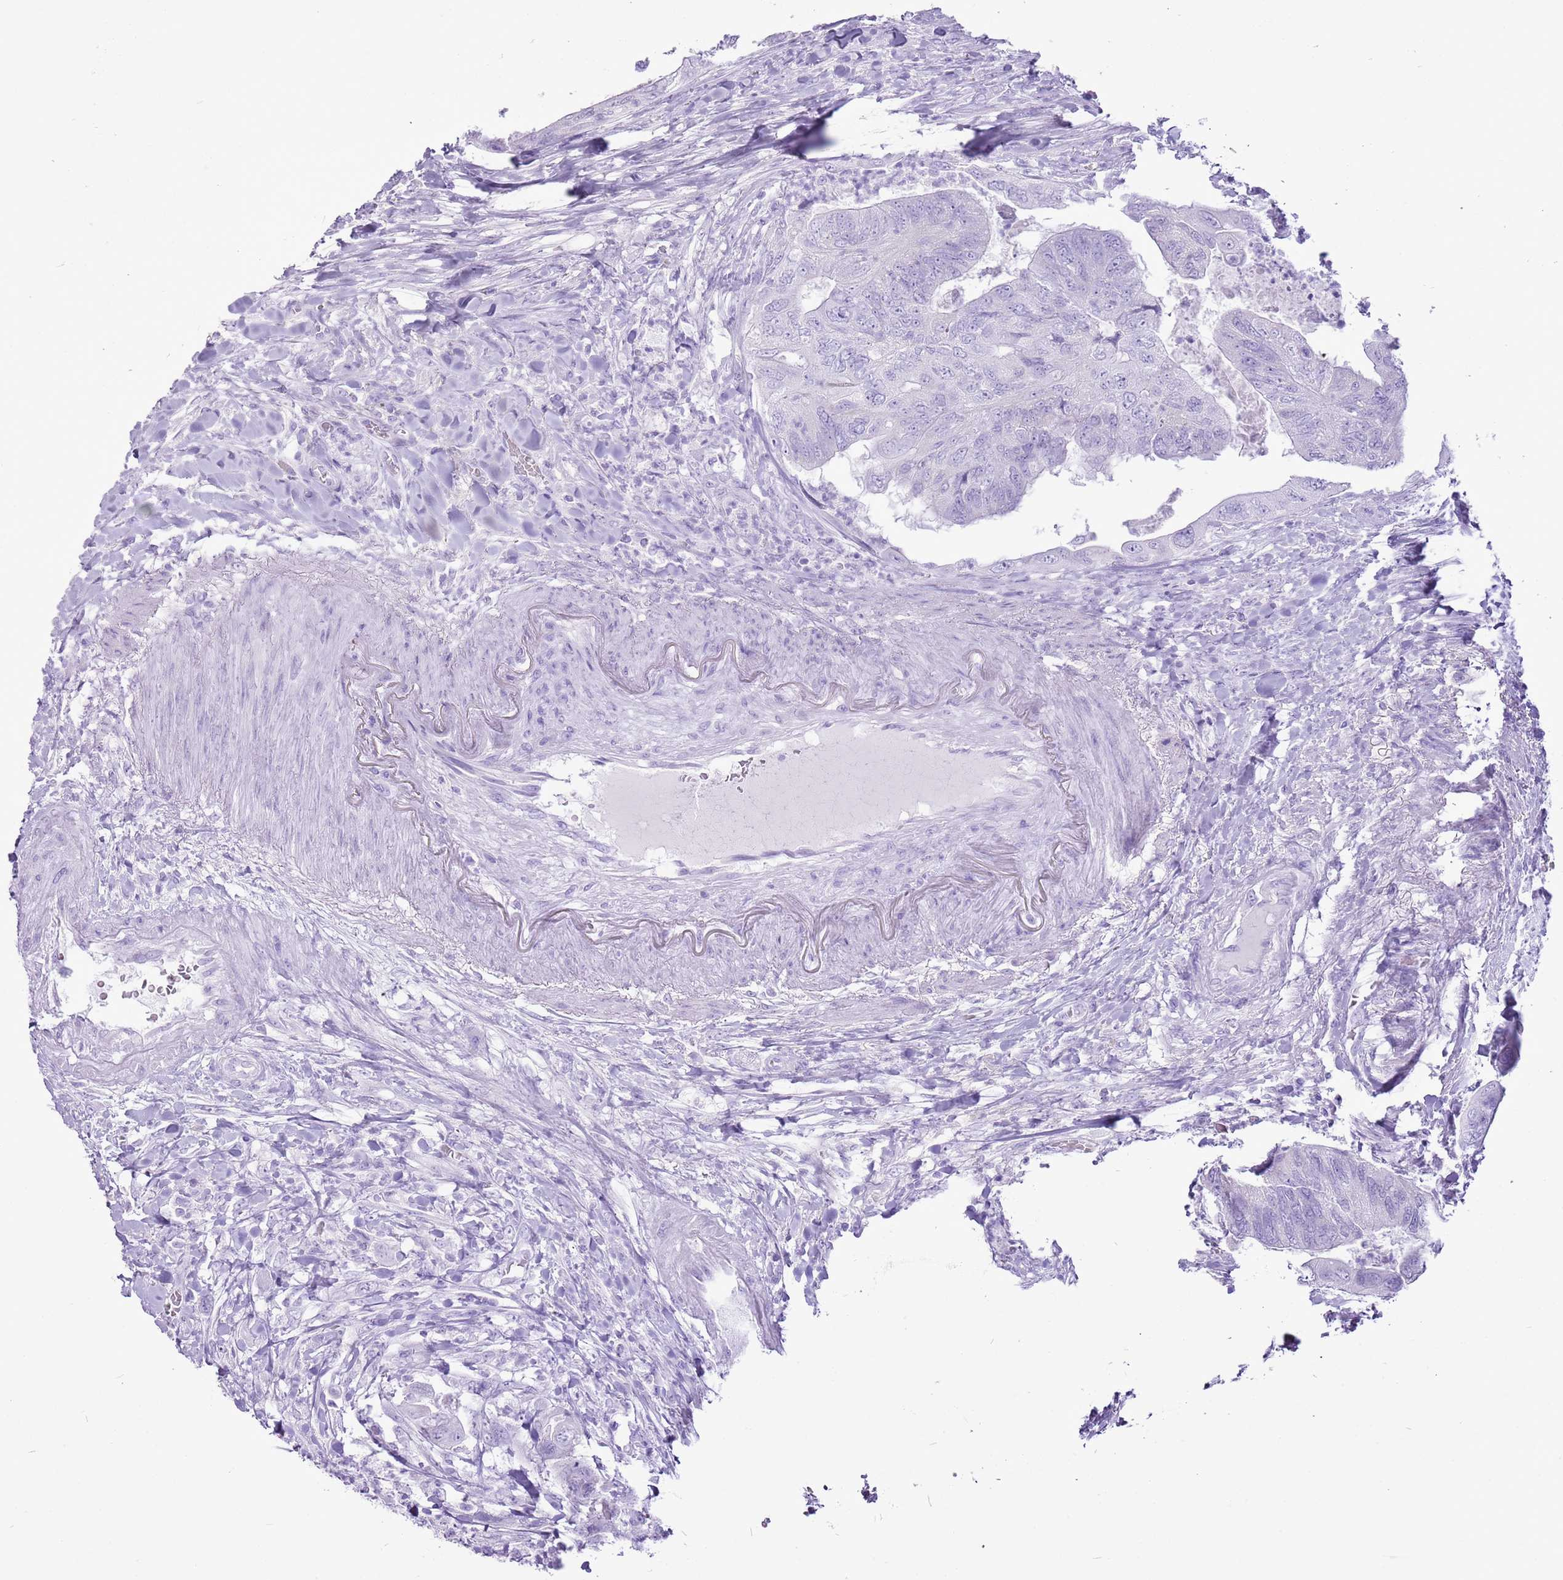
{"staining": {"intensity": "negative", "quantity": "none", "location": "none"}, "tissue": "colorectal cancer", "cell_type": "Tumor cells", "image_type": "cancer", "snomed": [{"axis": "morphology", "description": "Adenocarcinoma, NOS"}, {"axis": "topography", "description": "Rectum"}], "caption": "Image shows no protein expression in tumor cells of adenocarcinoma (colorectal) tissue.", "gene": "CNFN", "patient": {"sex": "male", "age": 63}}